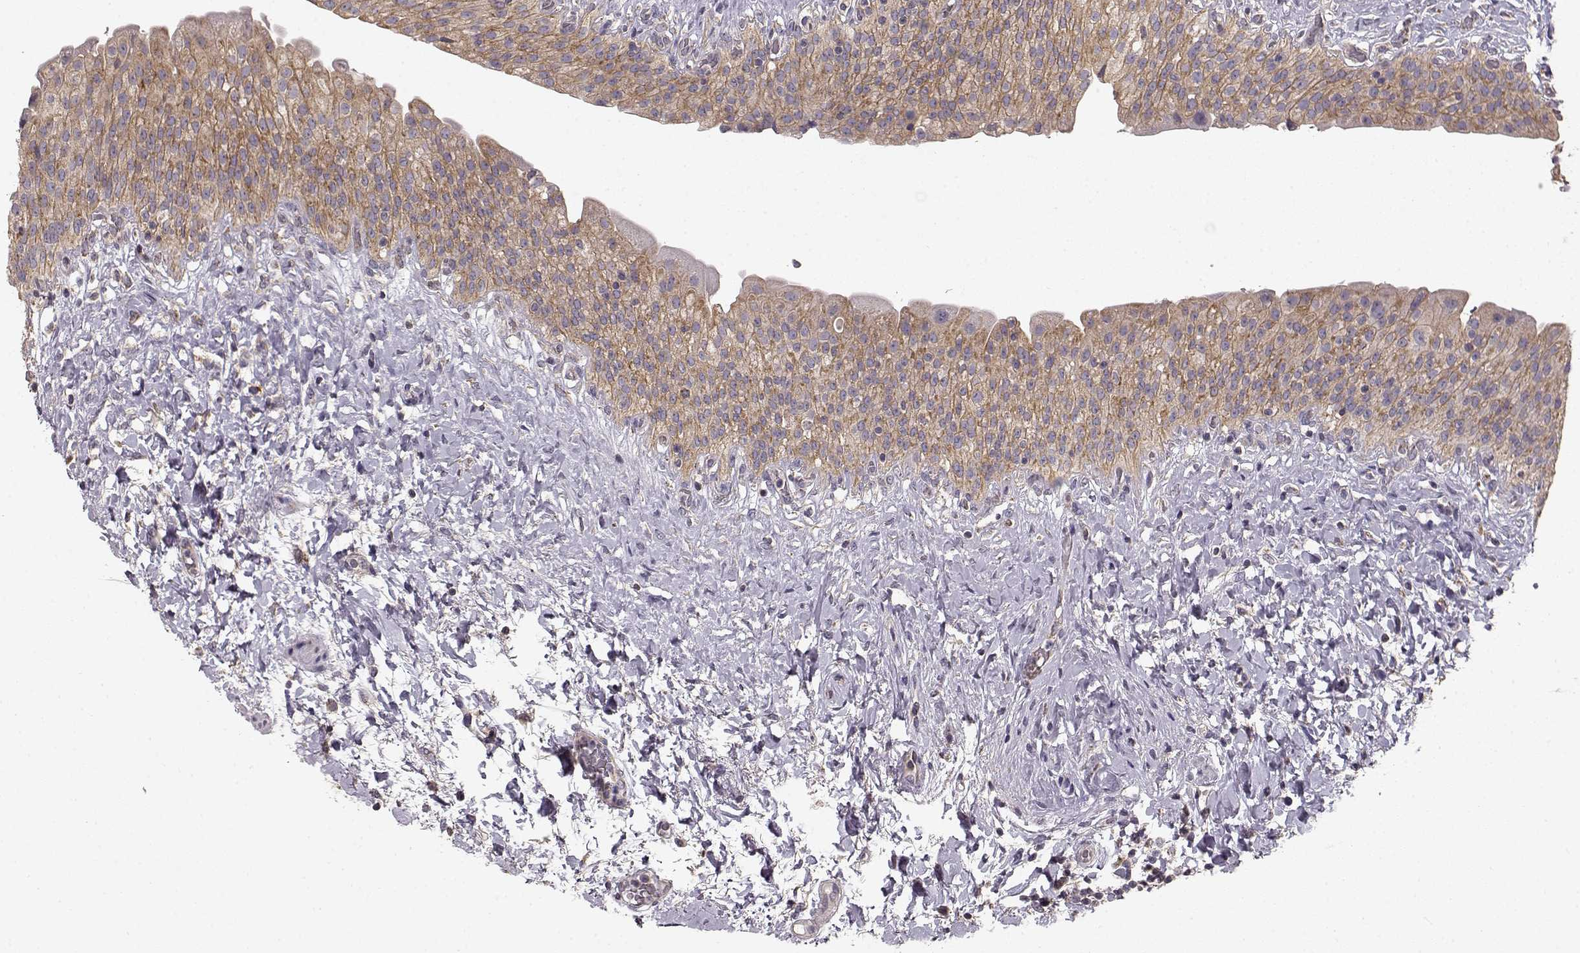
{"staining": {"intensity": "moderate", "quantity": ">75%", "location": "cytoplasmic/membranous"}, "tissue": "urinary bladder", "cell_type": "Urothelial cells", "image_type": "normal", "snomed": [{"axis": "morphology", "description": "Normal tissue, NOS"}, {"axis": "morphology", "description": "Inflammation, NOS"}, {"axis": "topography", "description": "Urinary bladder"}], "caption": "Protein staining shows moderate cytoplasmic/membranous expression in about >75% of urothelial cells in unremarkable urinary bladder.", "gene": "ERBB3", "patient": {"sex": "male", "age": 64}}